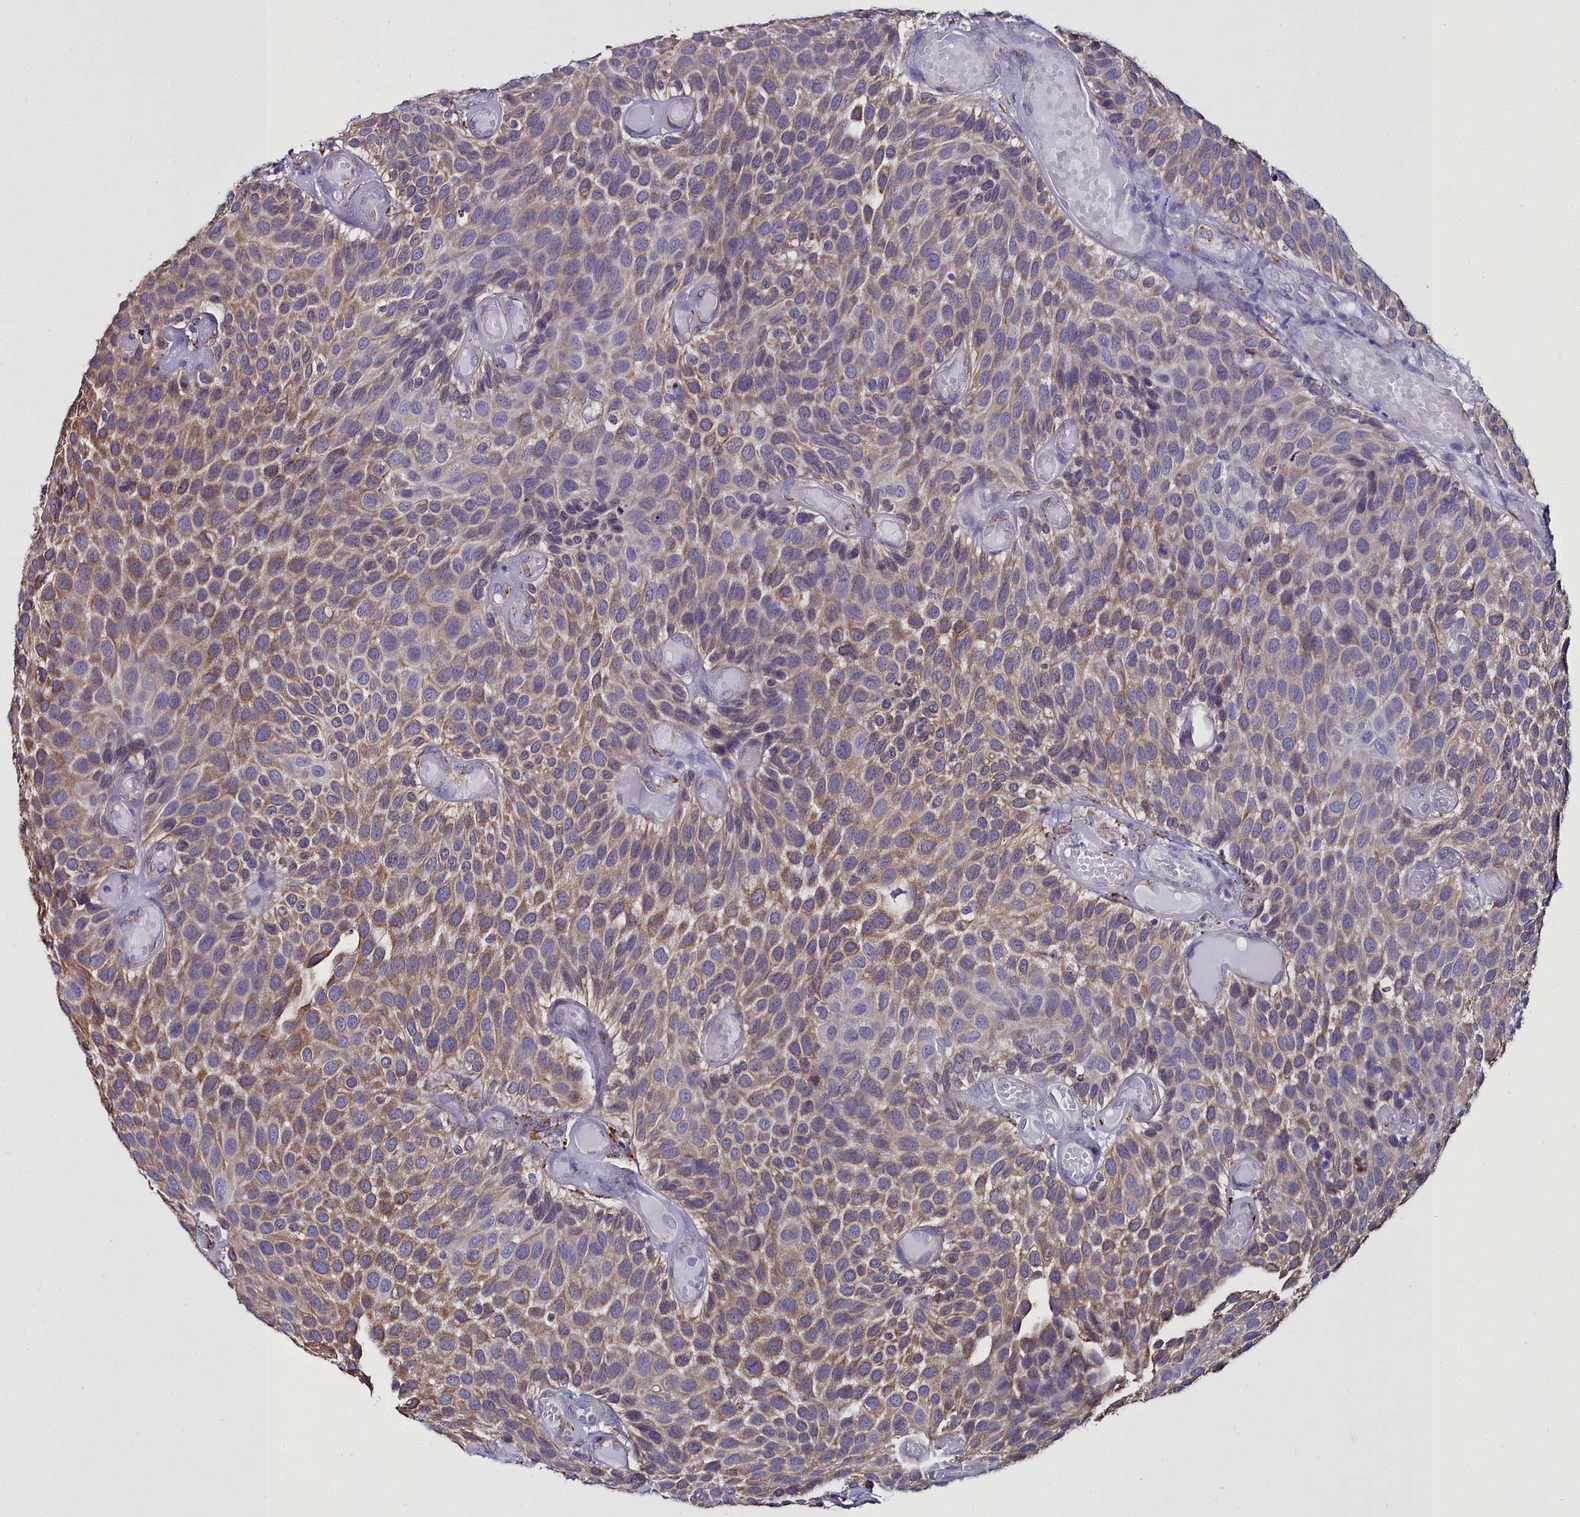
{"staining": {"intensity": "moderate", "quantity": ">75%", "location": "cytoplasmic/membranous"}, "tissue": "urothelial cancer", "cell_type": "Tumor cells", "image_type": "cancer", "snomed": [{"axis": "morphology", "description": "Urothelial carcinoma, Low grade"}, {"axis": "topography", "description": "Urinary bladder"}], "caption": "This is a histology image of IHC staining of urothelial cancer, which shows moderate staining in the cytoplasmic/membranous of tumor cells.", "gene": "TXNDC5", "patient": {"sex": "male", "age": 89}}